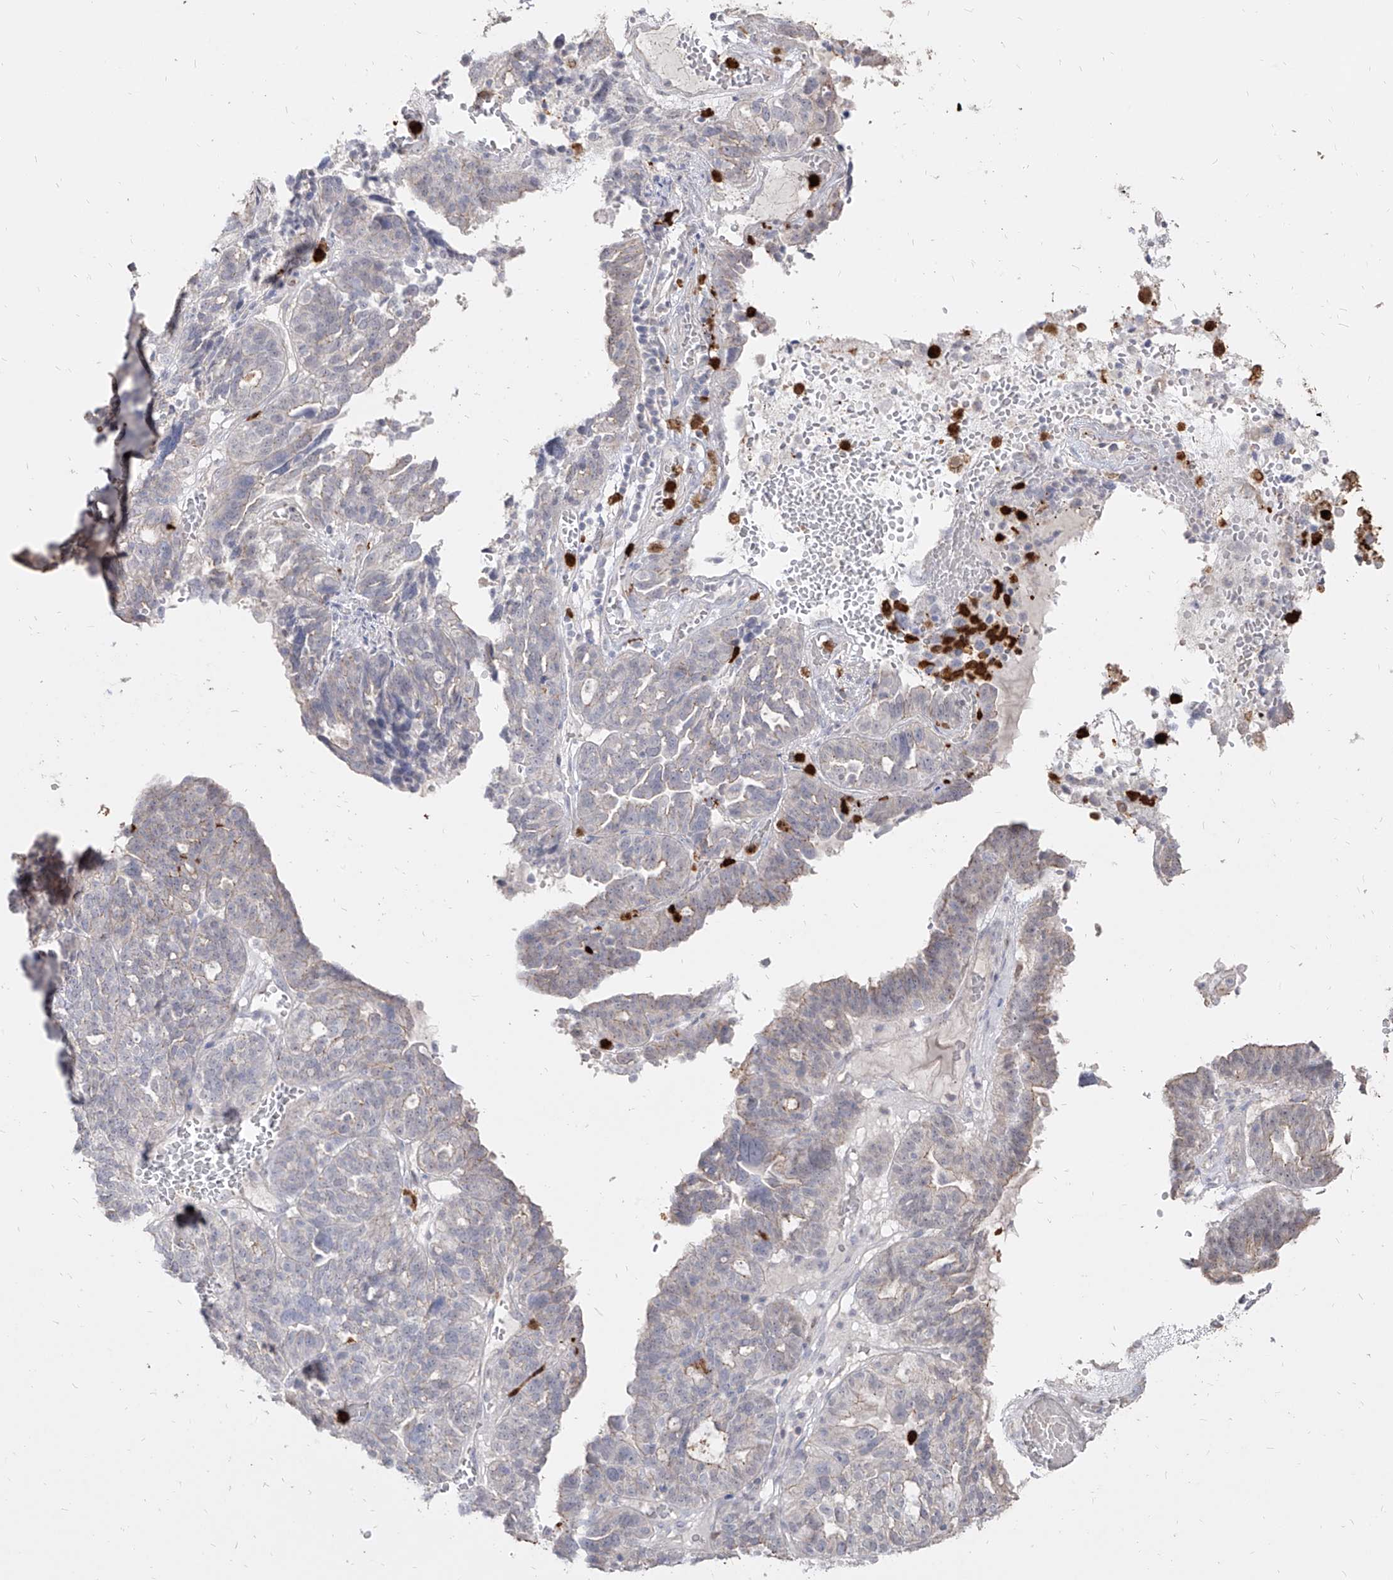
{"staining": {"intensity": "weak", "quantity": "<25%", "location": "cytoplasmic/membranous"}, "tissue": "ovarian cancer", "cell_type": "Tumor cells", "image_type": "cancer", "snomed": [{"axis": "morphology", "description": "Cystadenocarcinoma, serous, NOS"}, {"axis": "topography", "description": "Ovary"}], "caption": "Image shows no significant protein positivity in tumor cells of serous cystadenocarcinoma (ovarian). The staining is performed using DAB (3,3'-diaminobenzidine) brown chromogen with nuclei counter-stained in using hematoxylin.", "gene": "ZNF227", "patient": {"sex": "female", "age": 59}}